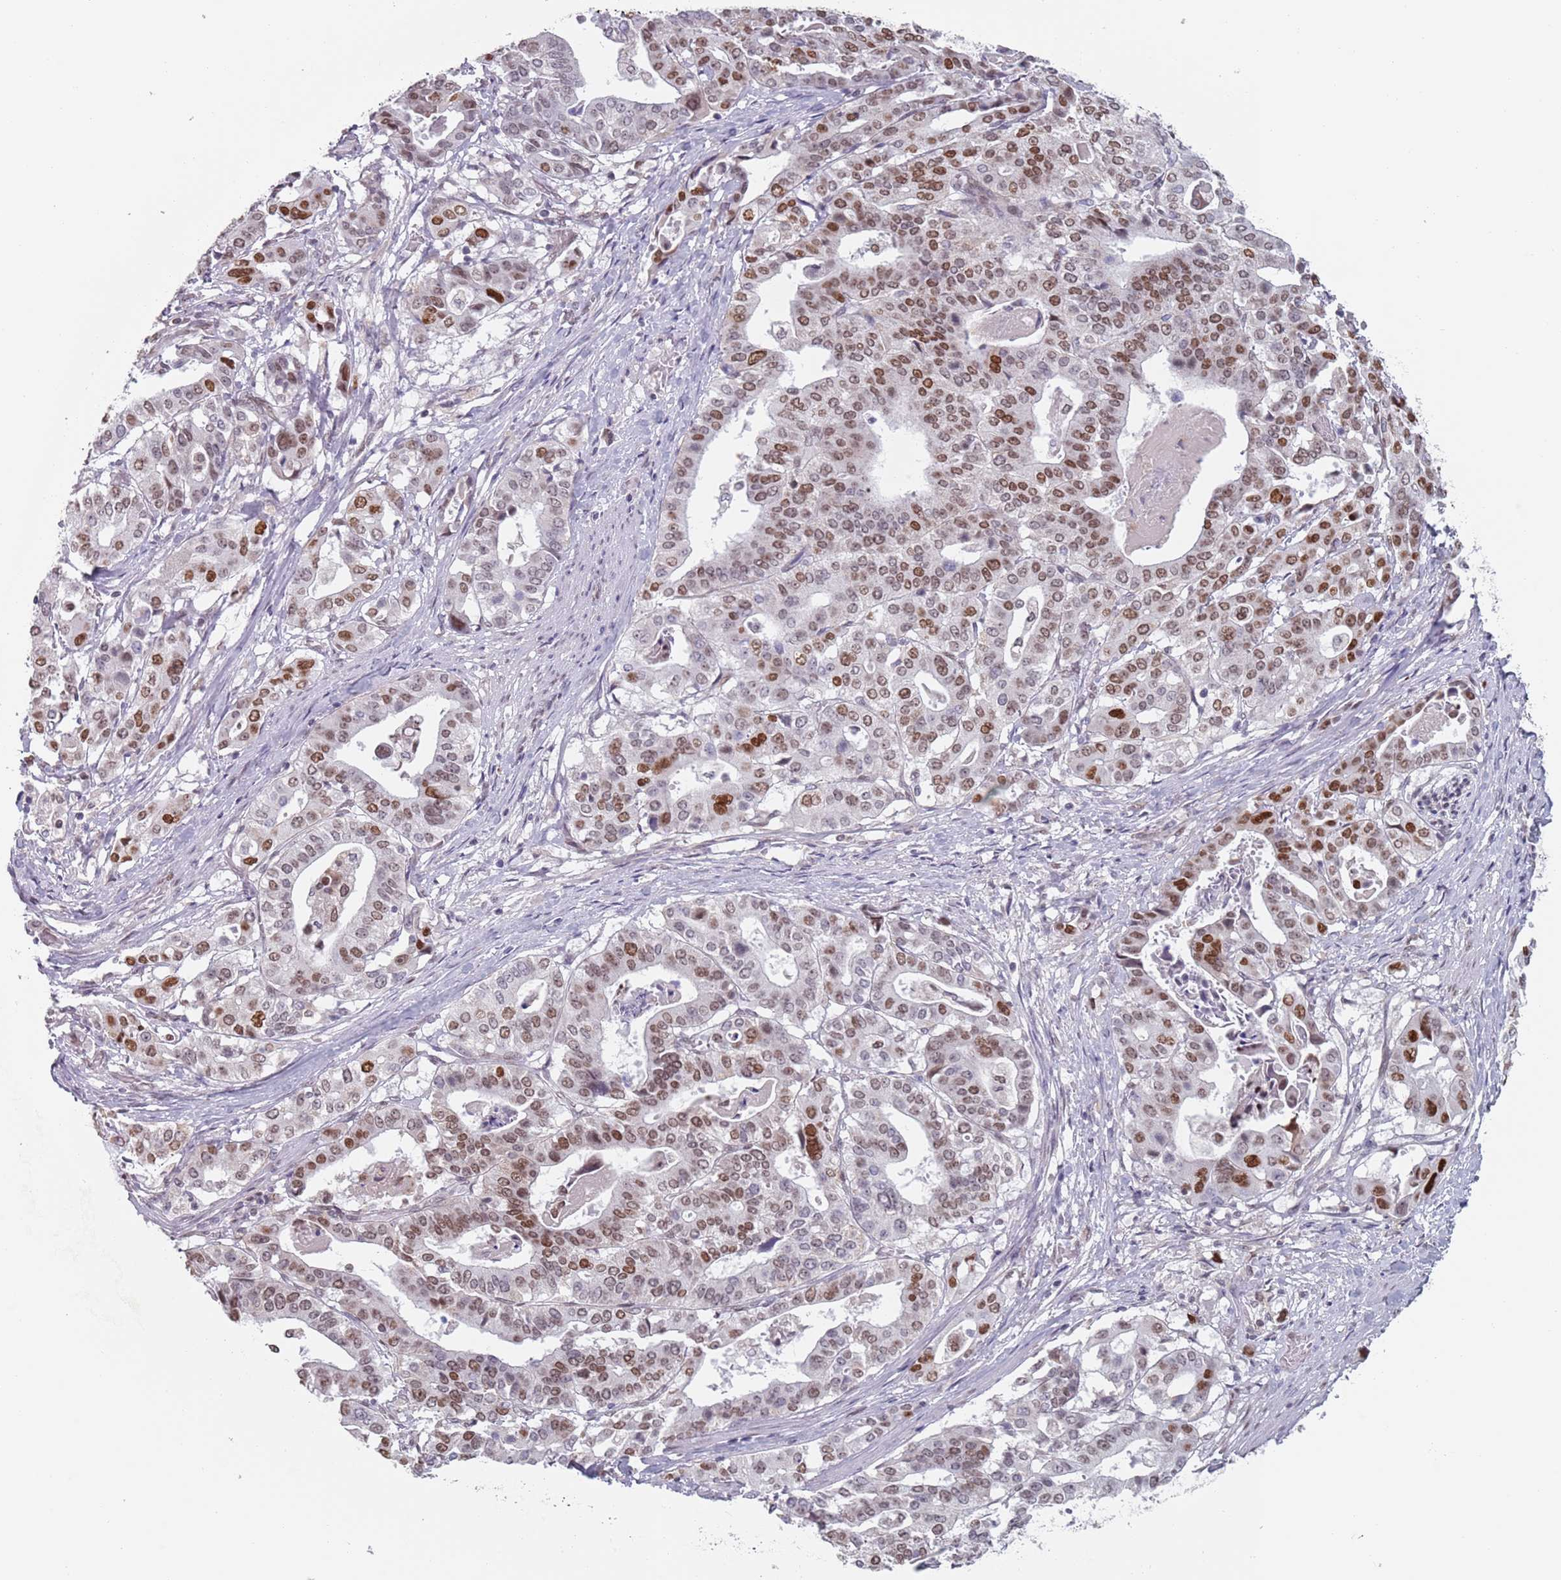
{"staining": {"intensity": "moderate", "quantity": "25%-75%", "location": "nuclear"}, "tissue": "stomach cancer", "cell_type": "Tumor cells", "image_type": "cancer", "snomed": [{"axis": "morphology", "description": "Adenocarcinoma, NOS"}, {"axis": "topography", "description": "Stomach"}], "caption": "Human adenocarcinoma (stomach) stained with a protein marker exhibits moderate staining in tumor cells.", "gene": "MFSD12", "patient": {"sex": "male", "age": 48}}